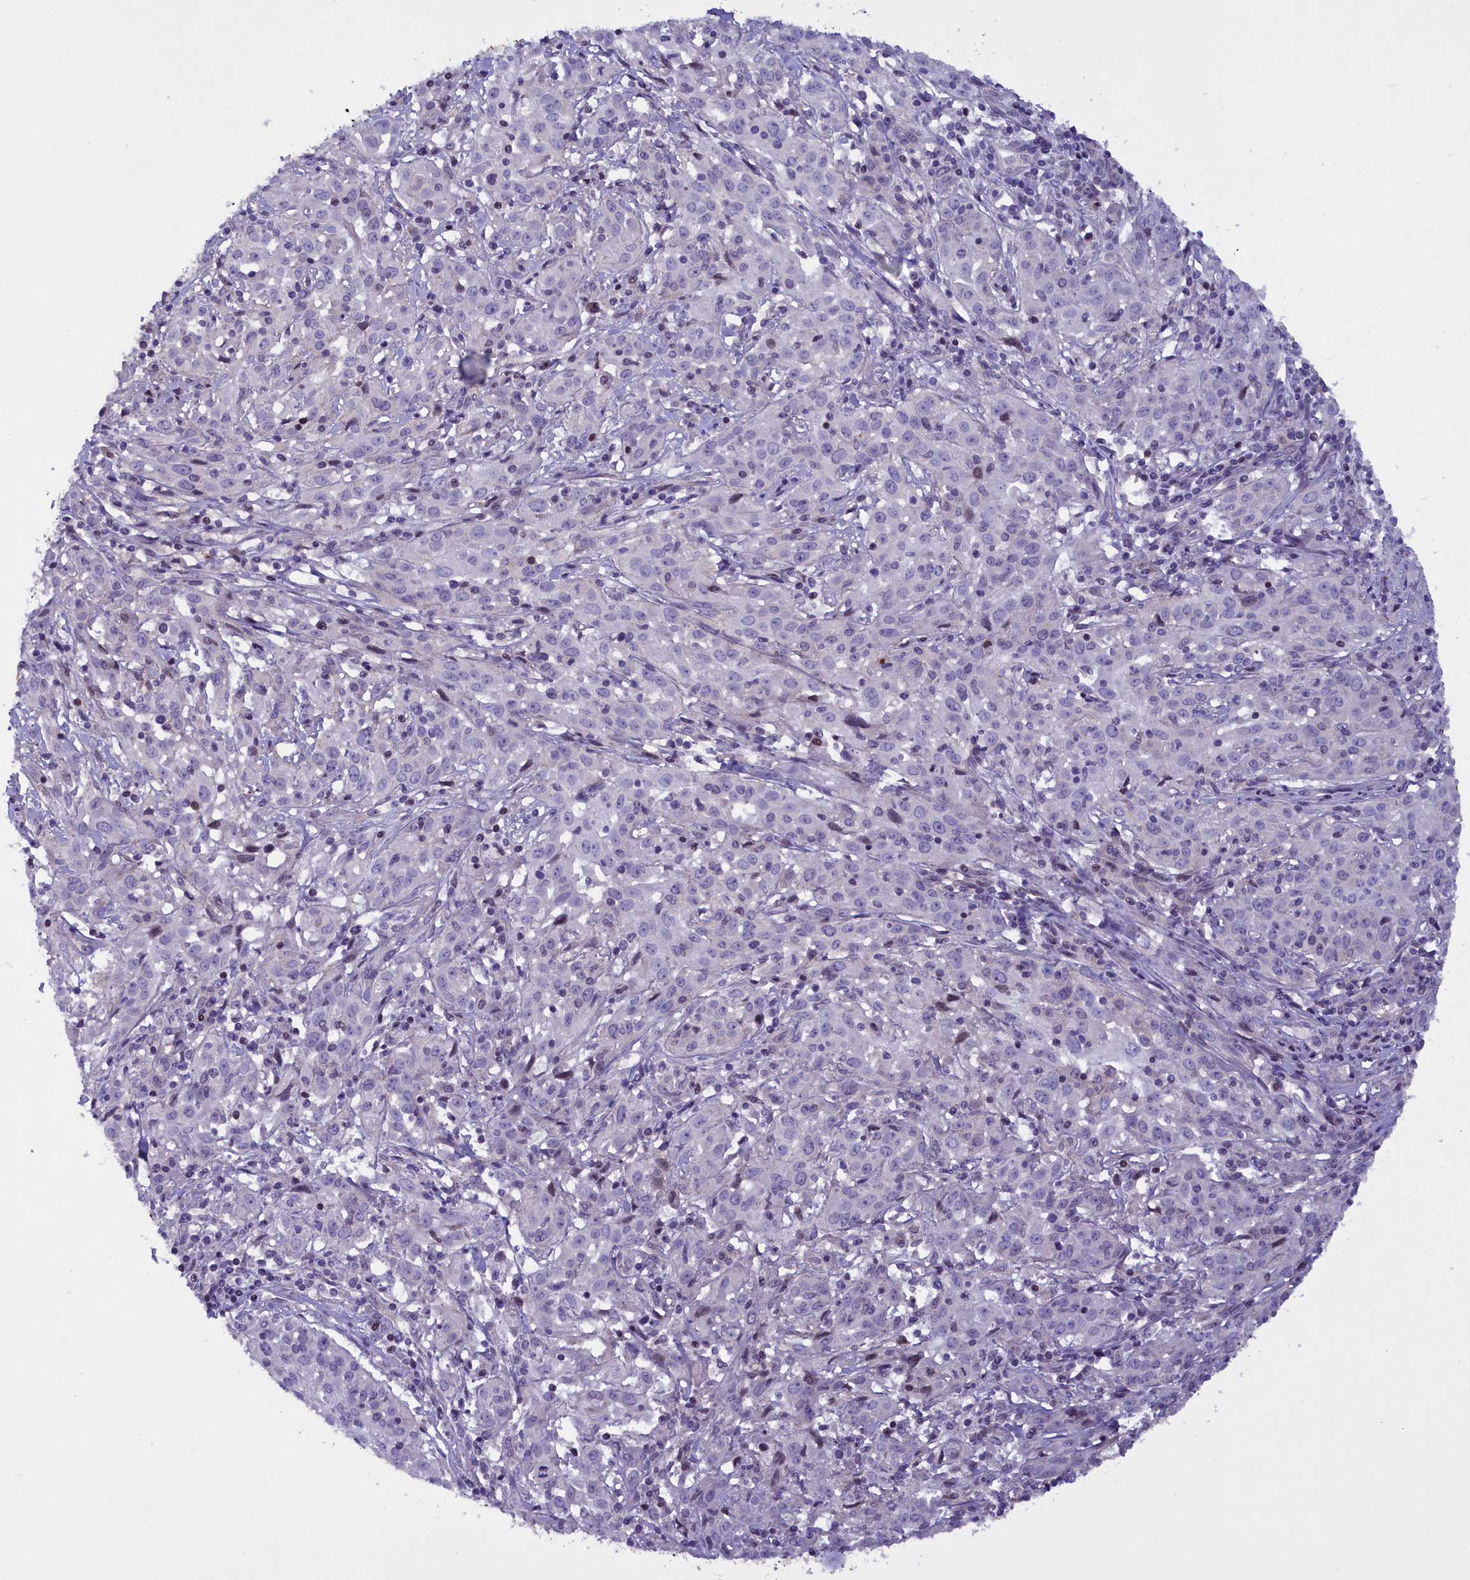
{"staining": {"intensity": "negative", "quantity": "none", "location": "none"}, "tissue": "cervical cancer", "cell_type": "Tumor cells", "image_type": "cancer", "snomed": [{"axis": "morphology", "description": "Squamous cell carcinoma, NOS"}, {"axis": "topography", "description": "Cervix"}], "caption": "IHC of human squamous cell carcinoma (cervical) displays no expression in tumor cells. The staining was performed using DAB (3,3'-diaminobenzidine) to visualize the protein expression in brown, while the nuclei were stained in blue with hematoxylin (Magnification: 20x).", "gene": "MAN2C1", "patient": {"sex": "female", "age": 57}}